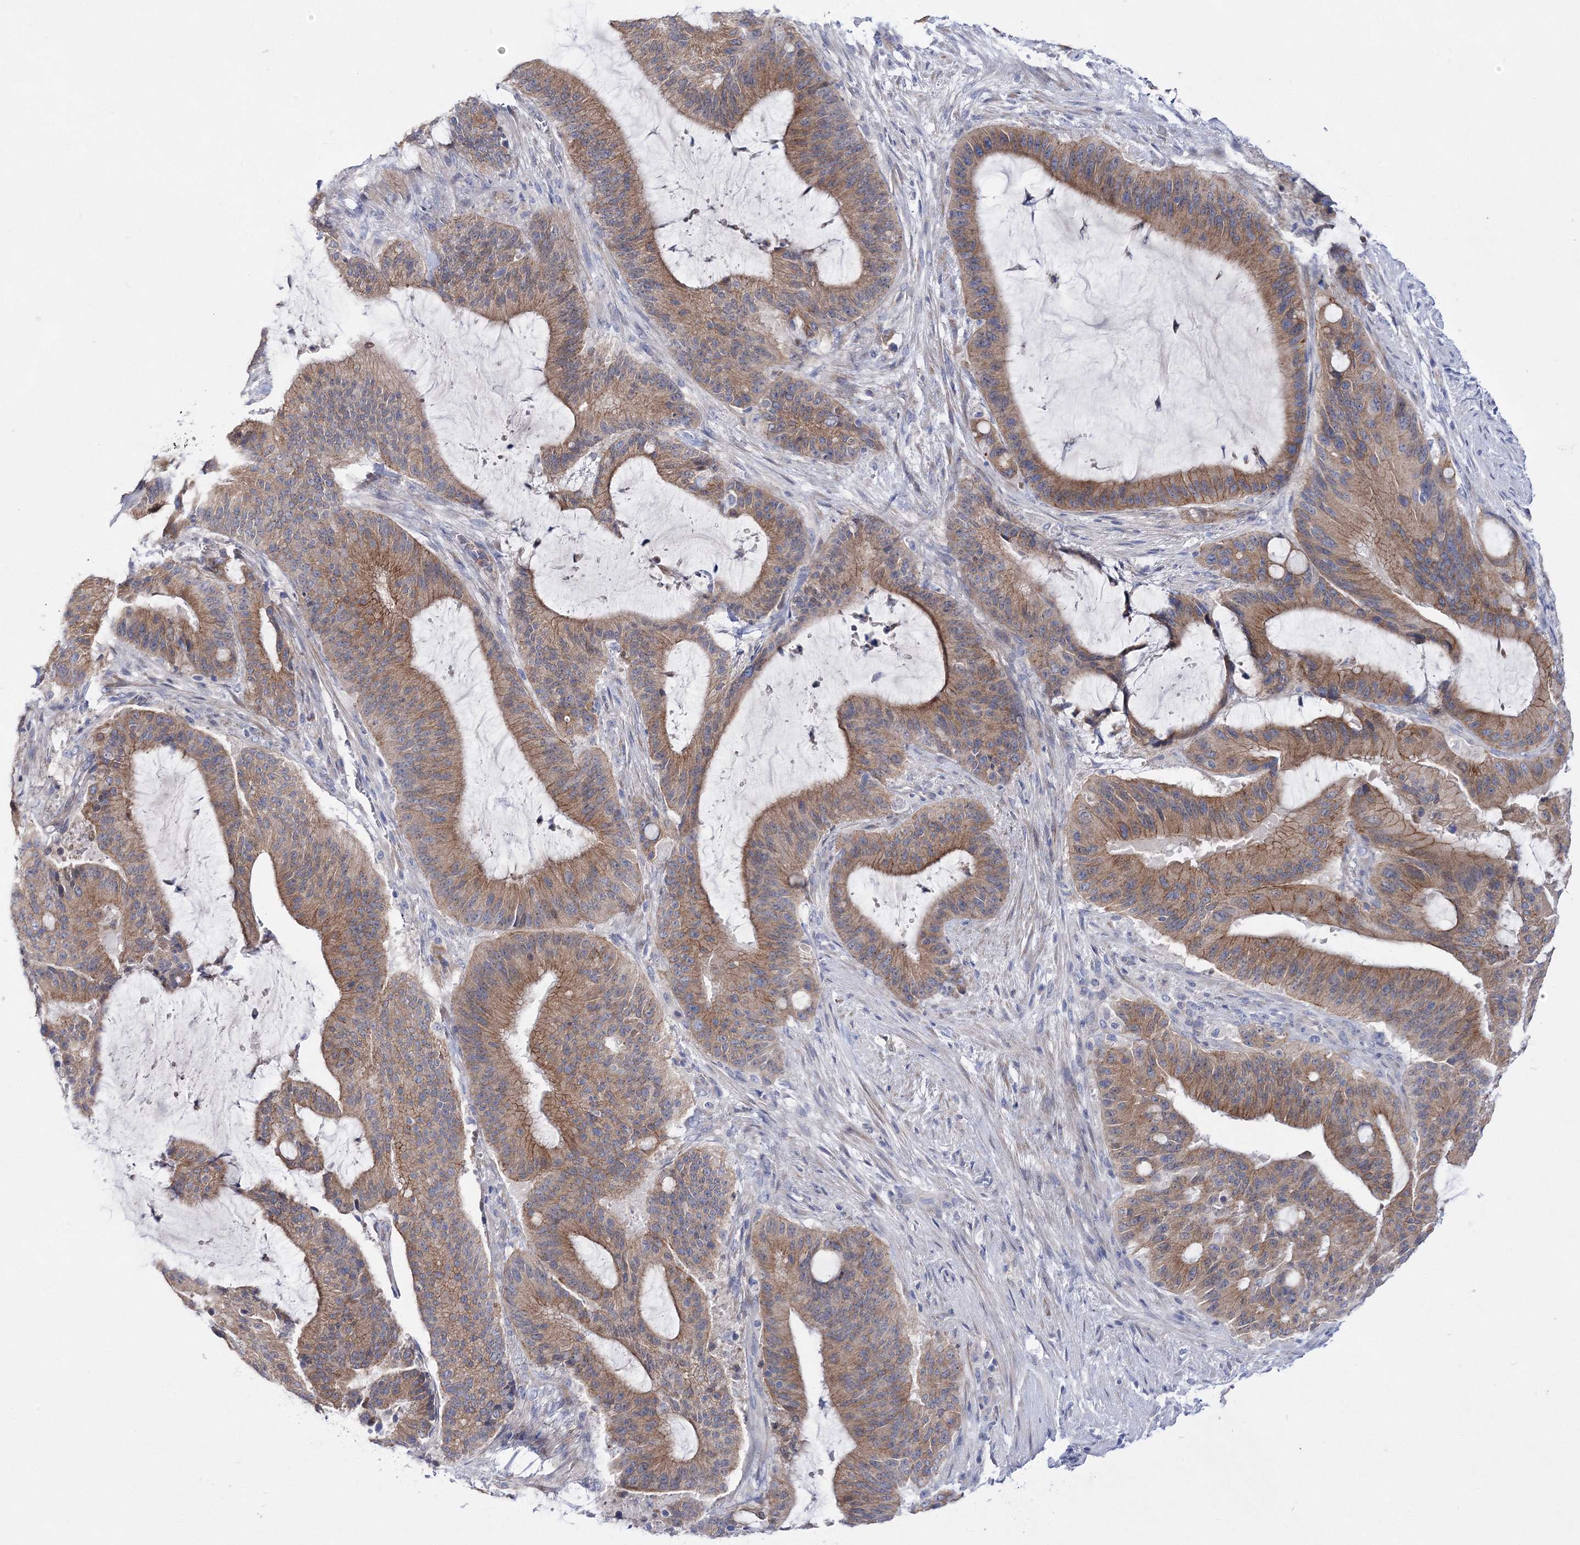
{"staining": {"intensity": "moderate", "quantity": ">75%", "location": "cytoplasmic/membranous"}, "tissue": "liver cancer", "cell_type": "Tumor cells", "image_type": "cancer", "snomed": [{"axis": "morphology", "description": "Normal tissue, NOS"}, {"axis": "morphology", "description": "Cholangiocarcinoma"}, {"axis": "topography", "description": "Liver"}, {"axis": "topography", "description": "Peripheral nerve tissue"}], "caption": "IHC (DAB (3,3'-diaminobenzidine)) staining of human liver cancer (cholangiocarcinoma) displays moderate cytoplasmic/membranous protein positivity in about >75% of tumor cells.", "gene": "ARHGAP32", "patient": {"sex": "female", "age": 73}}